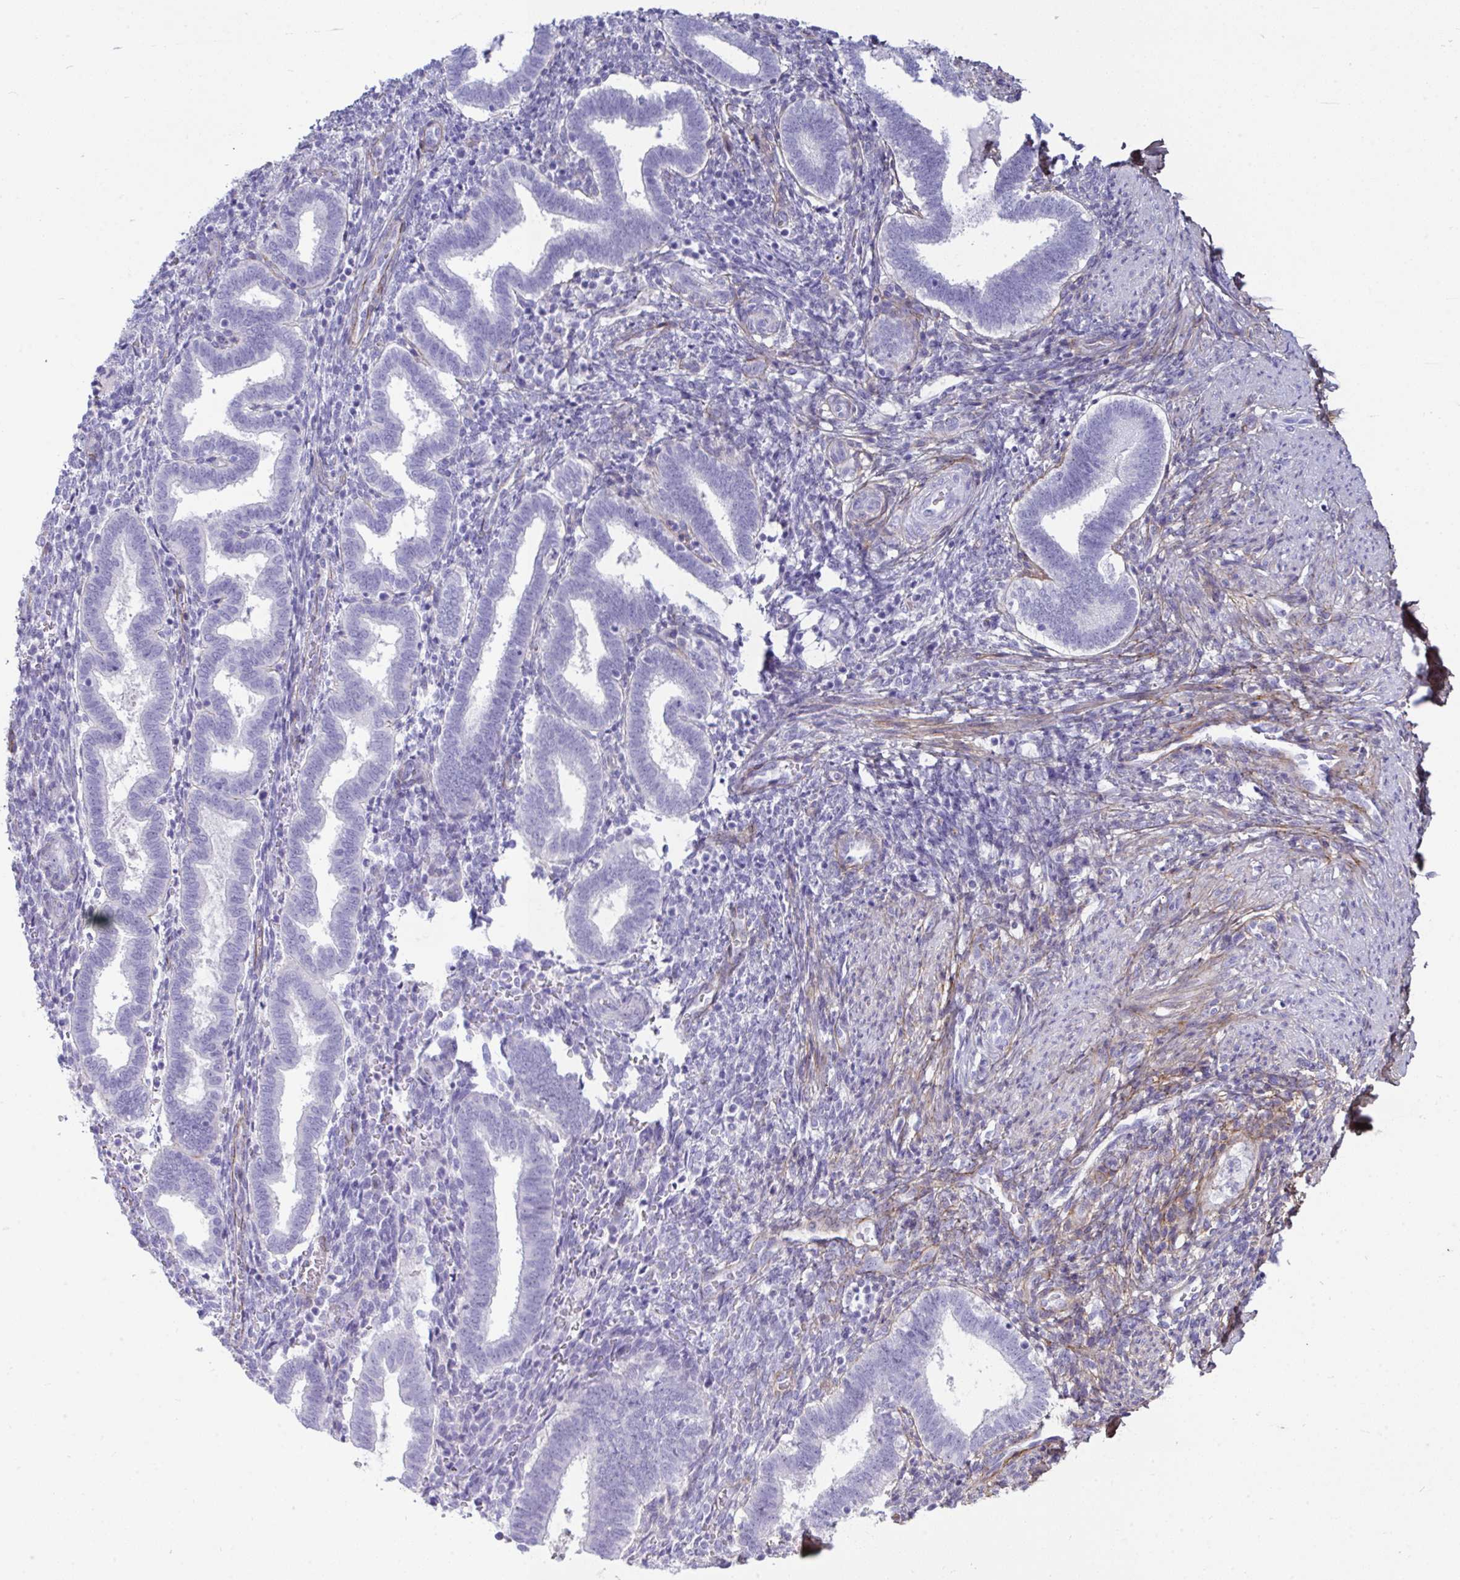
{"staining": {"intensity": "negative", "quantity": "none", "location": "none"}, "tissue": "endometrium", "cell_type": "Cells in endometrial stroma", "image_type": "normal", "snomed": [{"axis": "morphology", "description": "Normal tissue, NOS"}, {"axis": "topography", "description": "Endometrium"}], "caption": "Immunohistochemistry micrograph of normal endometrium: human endometrium stained with DAB demonstrates no significant protein positivity in cells in endometrial stroma.", "gene": "LHFPL6", "patient": {"sex": "female", "age": 34}}